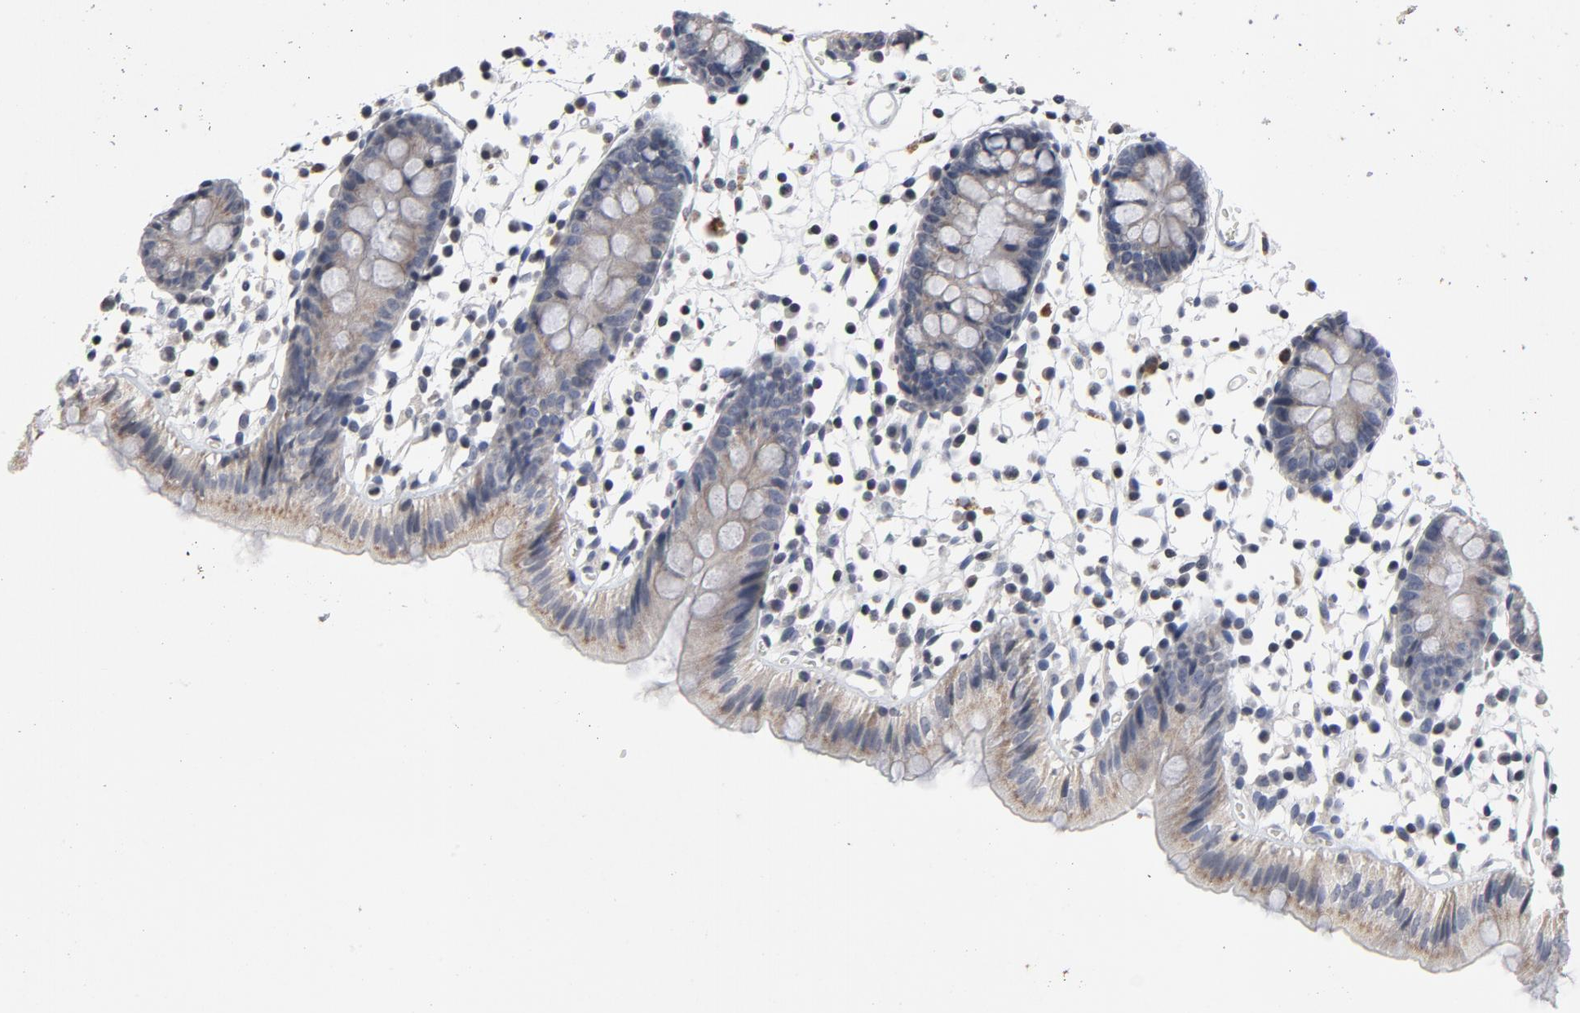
{"staining": {"intensity": "negative", "quantity": "none", "location": "none"}, "tissue": "colon", "cell_type": "Endothelial cells", "image_type": "normal", "snomed": [{"axis": "morphology", "description": "Normal tissue, NOS"}, {"axis": "topography", "description": "Colon"}], "caption": "Immunohistochemical staining of benign colon demonstrates no significant expression in endothelial cells. (DAB (3,3'-diaminobenzidine) IHC, high magnification).", "gene": "TCL1A", "patient": {"sex": "male", "age": 14}}